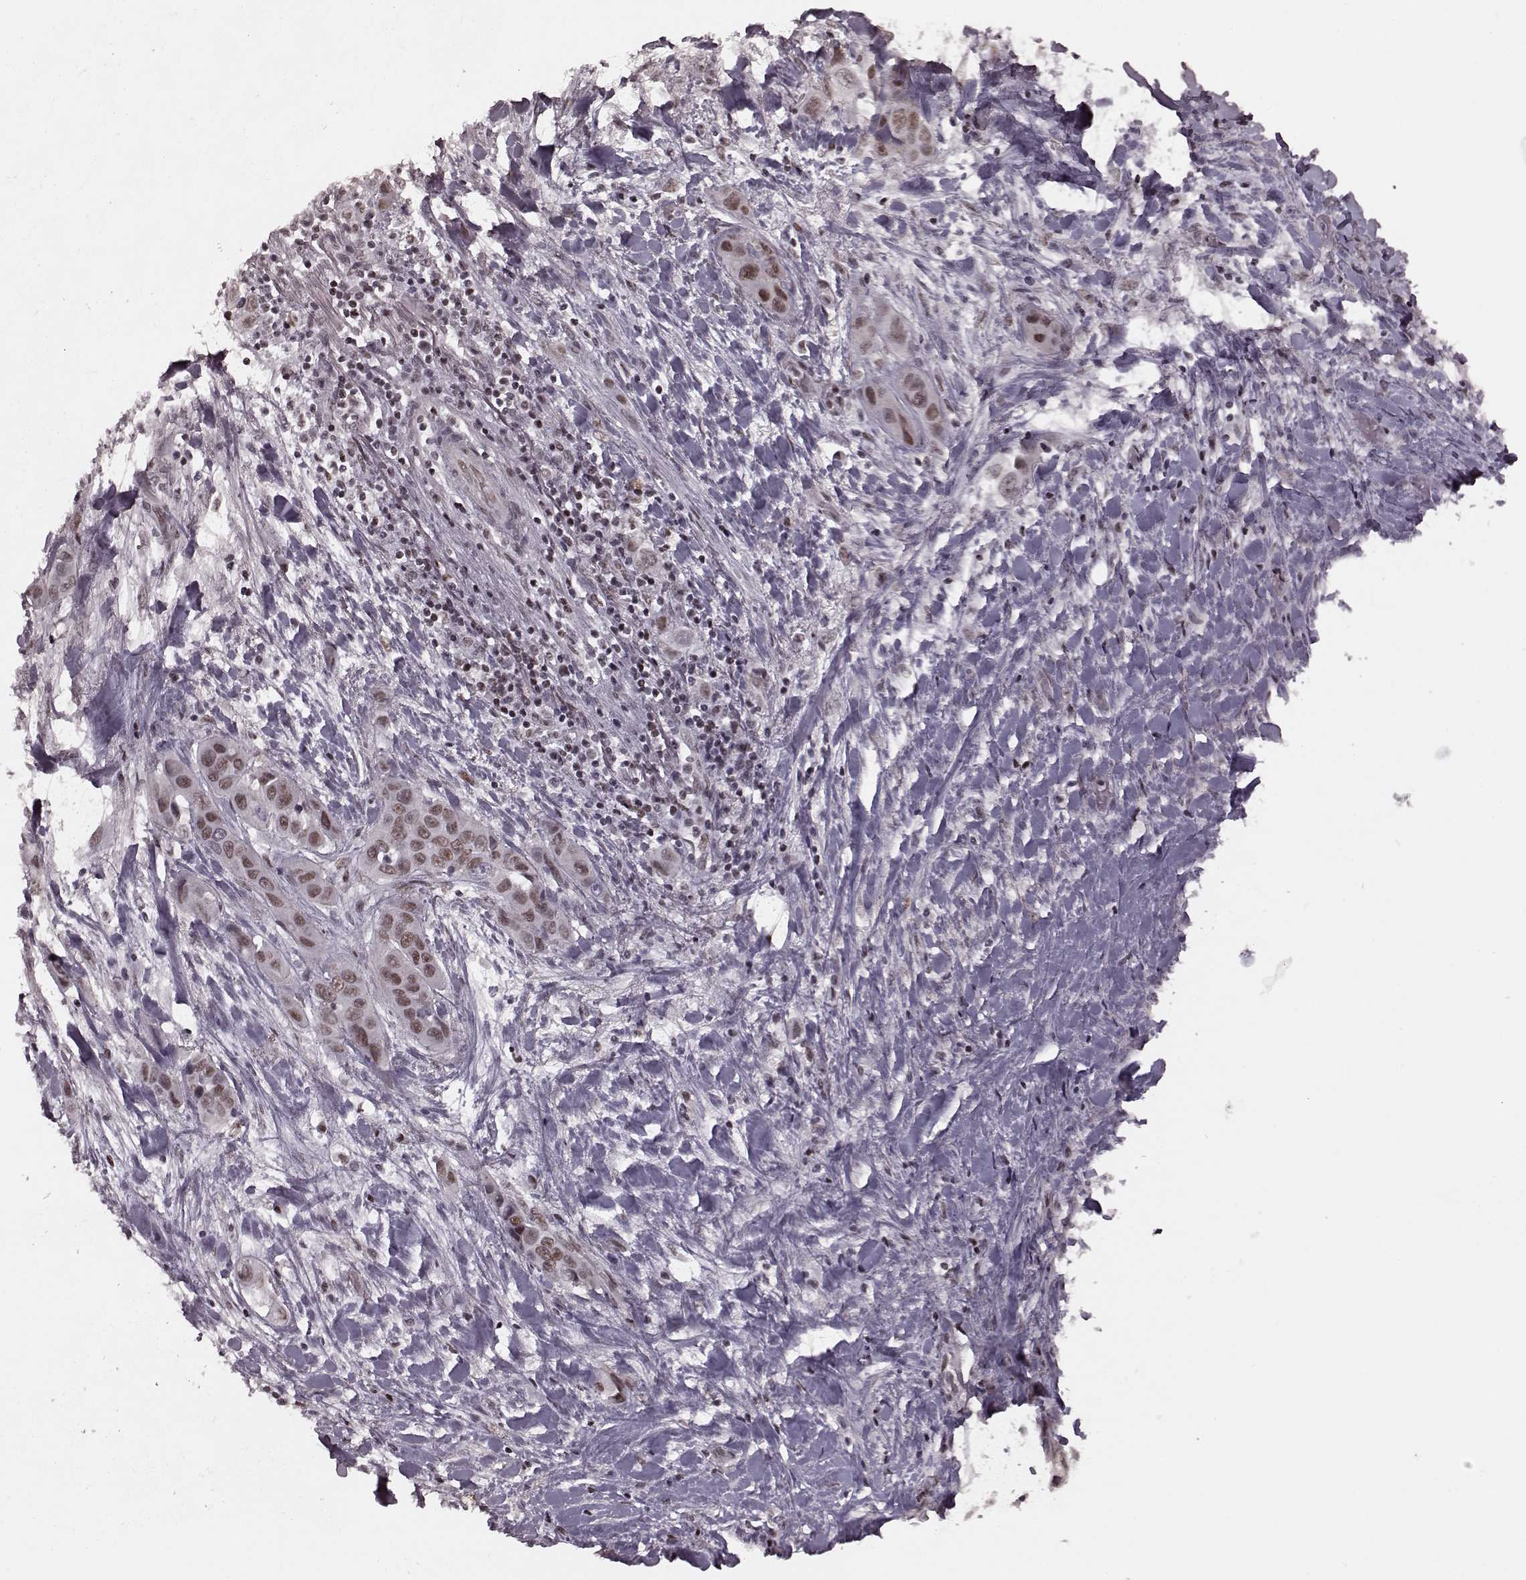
{"staining": {"intensity": "moderate", "quantity": ">75%", "location": "nuclear"}, "tissue": "liver cancer", "cell_type": "Tumor cells", "image_type": "cancer", "snomed": [{"axis": "morphology", "description": "Cholangiocarcinoma"}, {"axis": "topography", "description": "Liver"}], "caption": "Human liver cancer (cholangiocarcinoma) stained with a protein marker demonstrates moderate staining in tumor cells.", "gene": "NR2C1", "patient": {"sex": "female", "age": 52}}